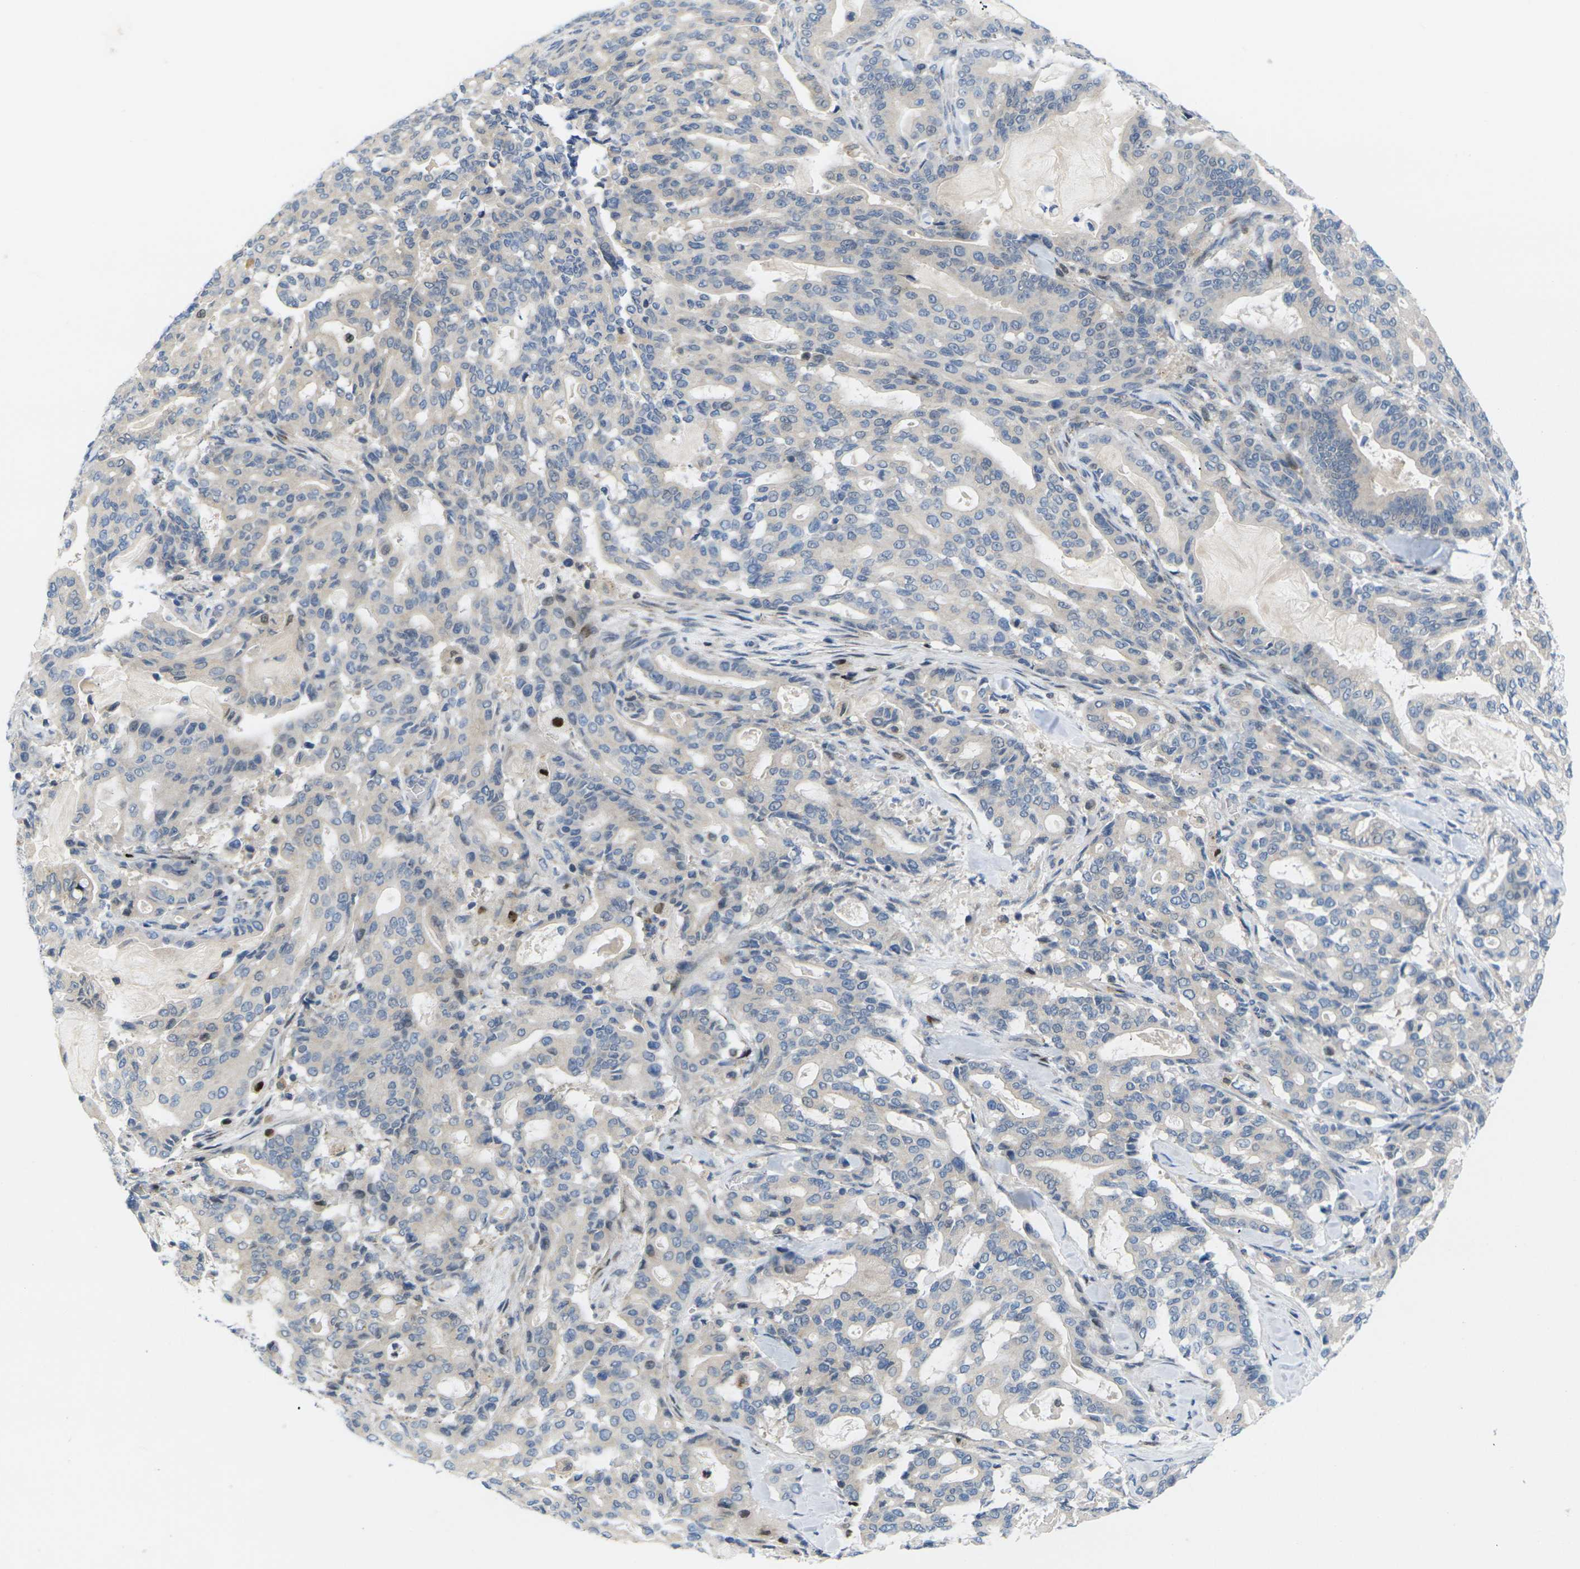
{"staining": {"intensity": "moderate", "quantity": "25%-75%", "location": "cytoplasmic/membranous"}, "tissue": "pancreatic cancer", "cell_type": "Tumor cells", "image_type": "cancer", "snomed": [{"axis": "morphology", "description": "Adenocarcinoma, NOS"}, {"axis": "topography", "description": "Pancreas"}], "caption": "Pancreatic cancer (adenocarcinoma) stained with a brown dye demonstrates moderate cytoplasmic/membranous positive expression in approximately 25%-75% of tumor cells.", "gene": "RPS6KA3", "patient": {"sex": "male", "age": 63}}